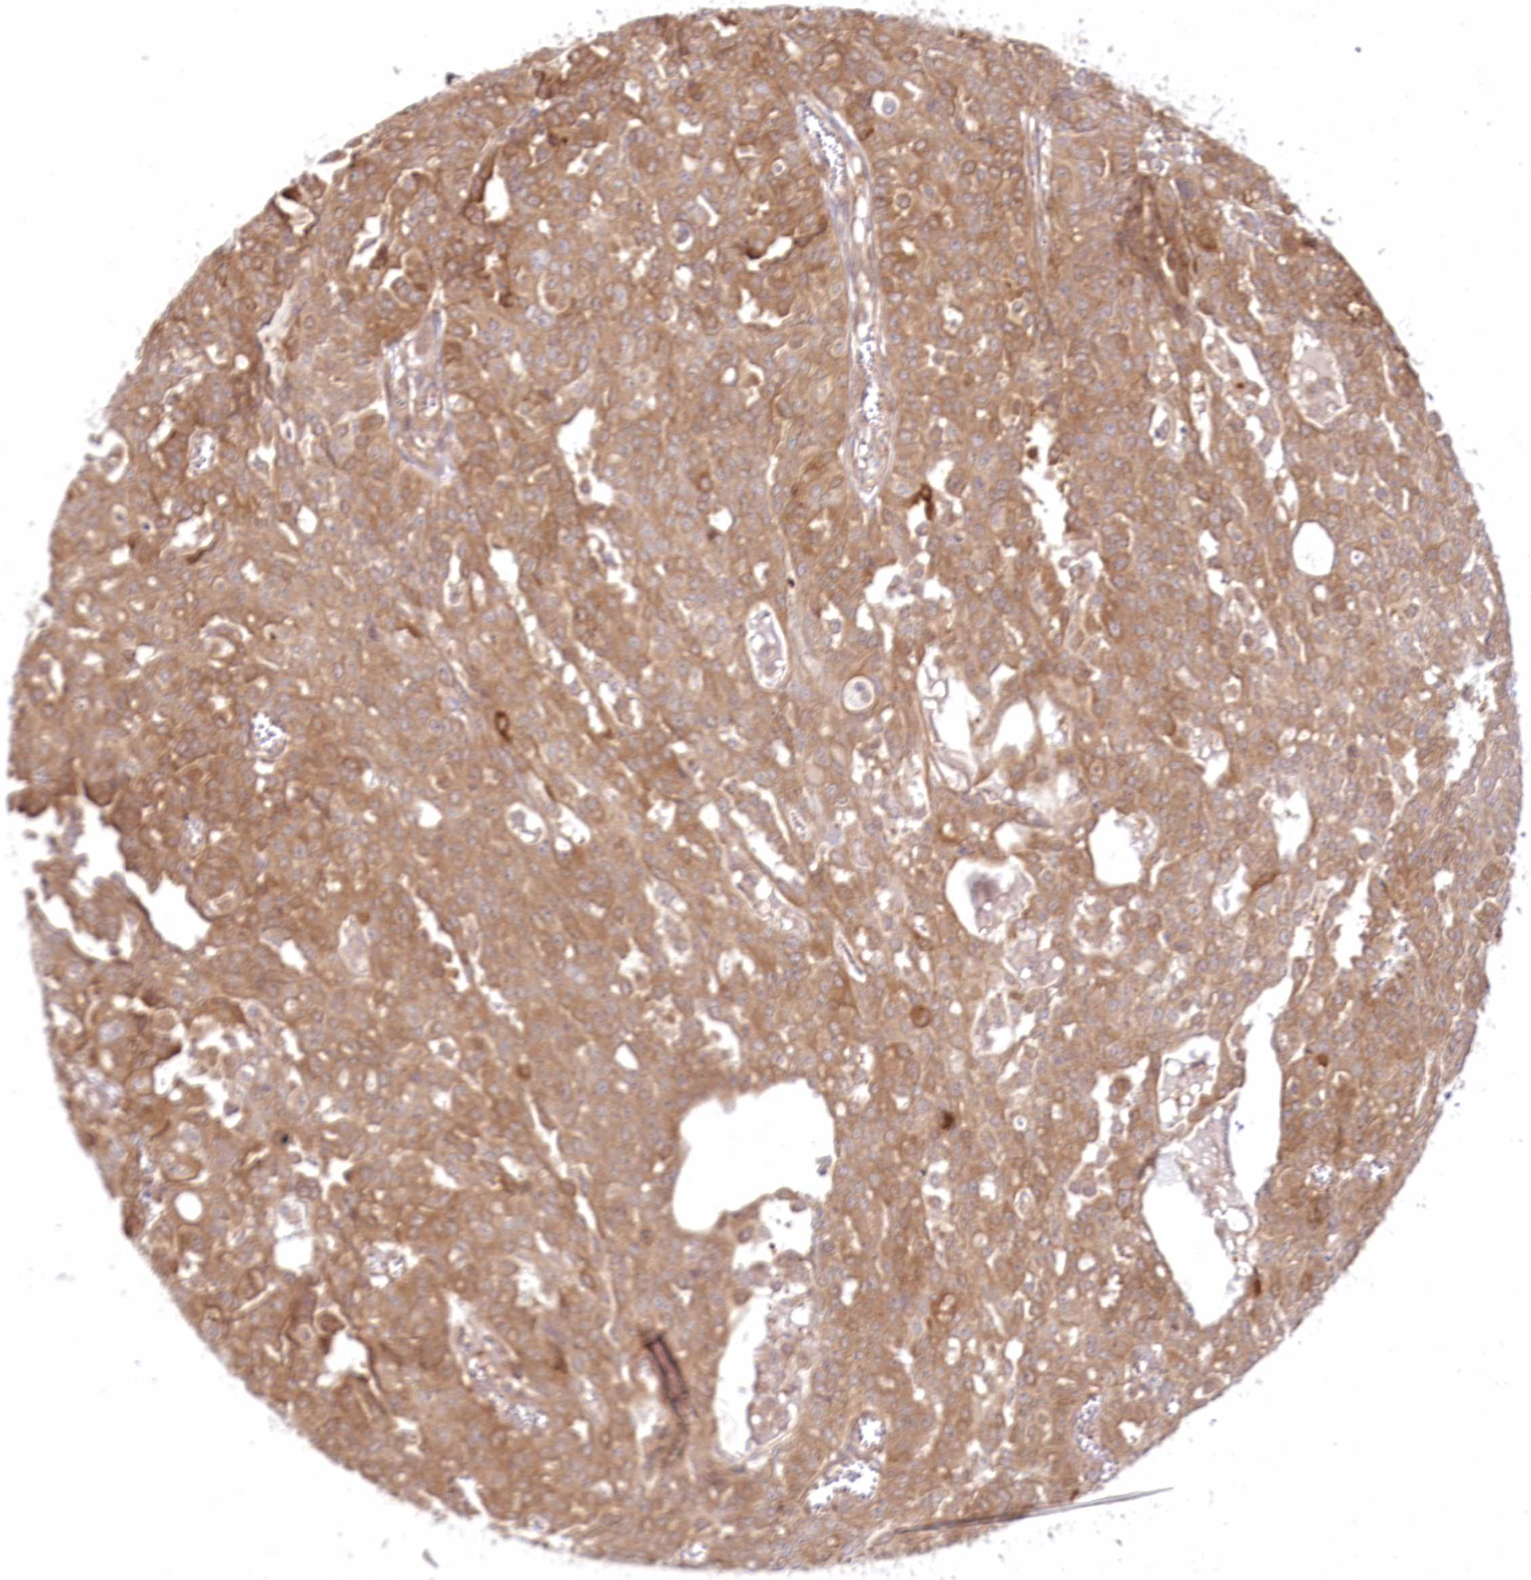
{"staining": {"intensity": "moderate", "quantity": ">75%", "location": "cytoplasmic/membranous"}, "tissue": "ovarian cancer", "cell_type": "Tumor cells", "image_type": "cancer", "snomed": [{"axis": "morphology", "description": "Cystadenocarcinoma, serous, NOS"}, {"axis": "topography", "description": "Soft tissue"}, {"axis": "topography", "description": "Ovary"}], "caption": "DAB (3,3'-diaminobenzidine) immunohistochemical staining of ovarian cancer demonstrates moderate cytoplasmic/membranous protein positivity in about >75% of tumor cells. (IHC, brightfield microscopy, high magnification).", "gene": "INPP4B", "patient": {"sex": "female", "age": 57}}